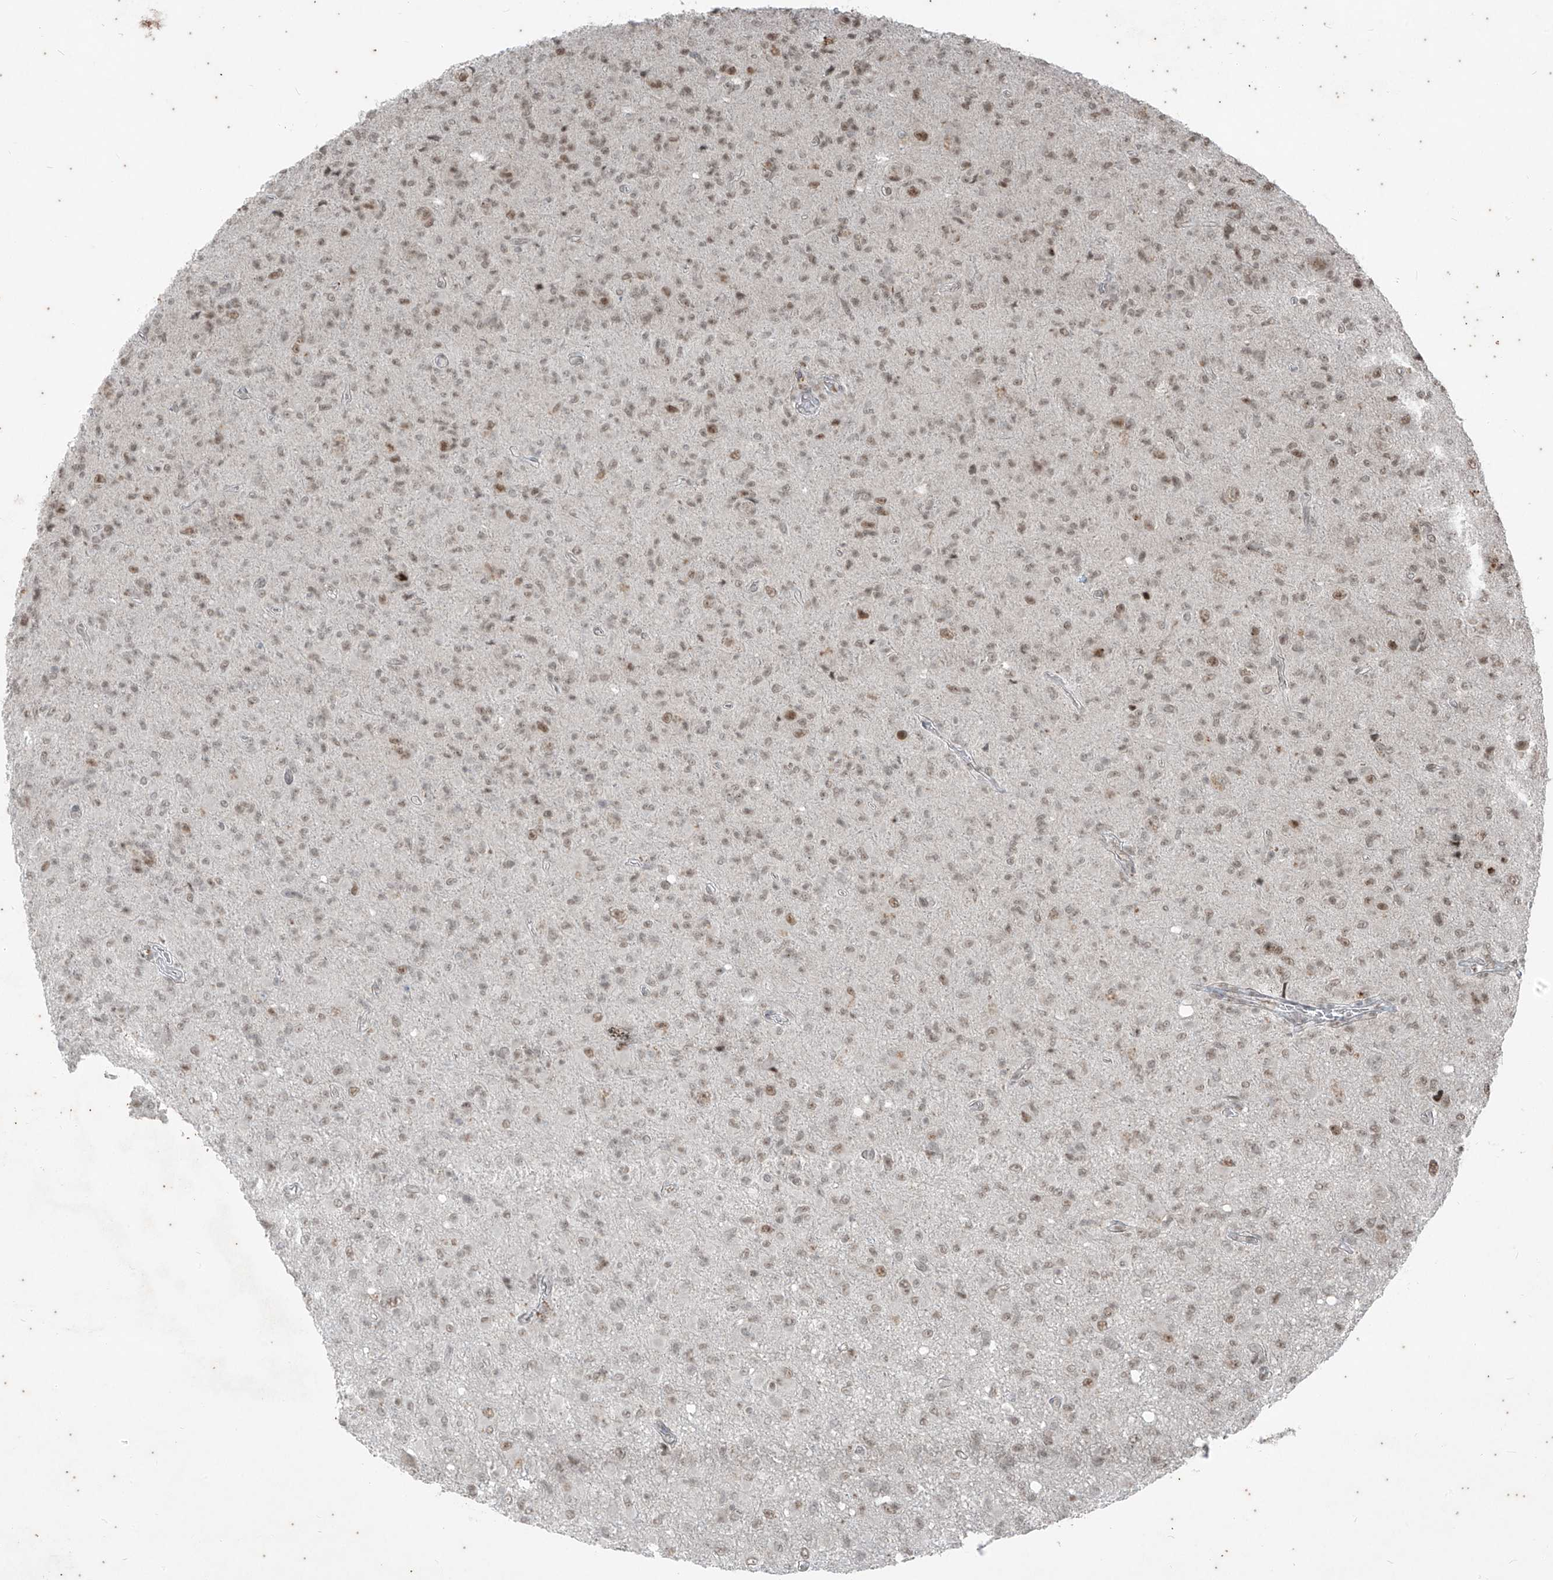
{"staining": {"intensity": "weak", "quantity": ">75%", "location": "nuclear"}, "tissue": "glioma", "cell_type": "Tumor cells", "image_type": "cancer", "snomed": [{"axis": "morphology", "description": "Glioma, malignant, High grade"}, {"axis": "topography", "description": "Brain"}], "caption": "Protein staining of glioma tissue reveals weak nuclear expression in about >75% of tumor cells.", "gene": "ZNF354B", "patient": {"sex": "female", "age": 57}}